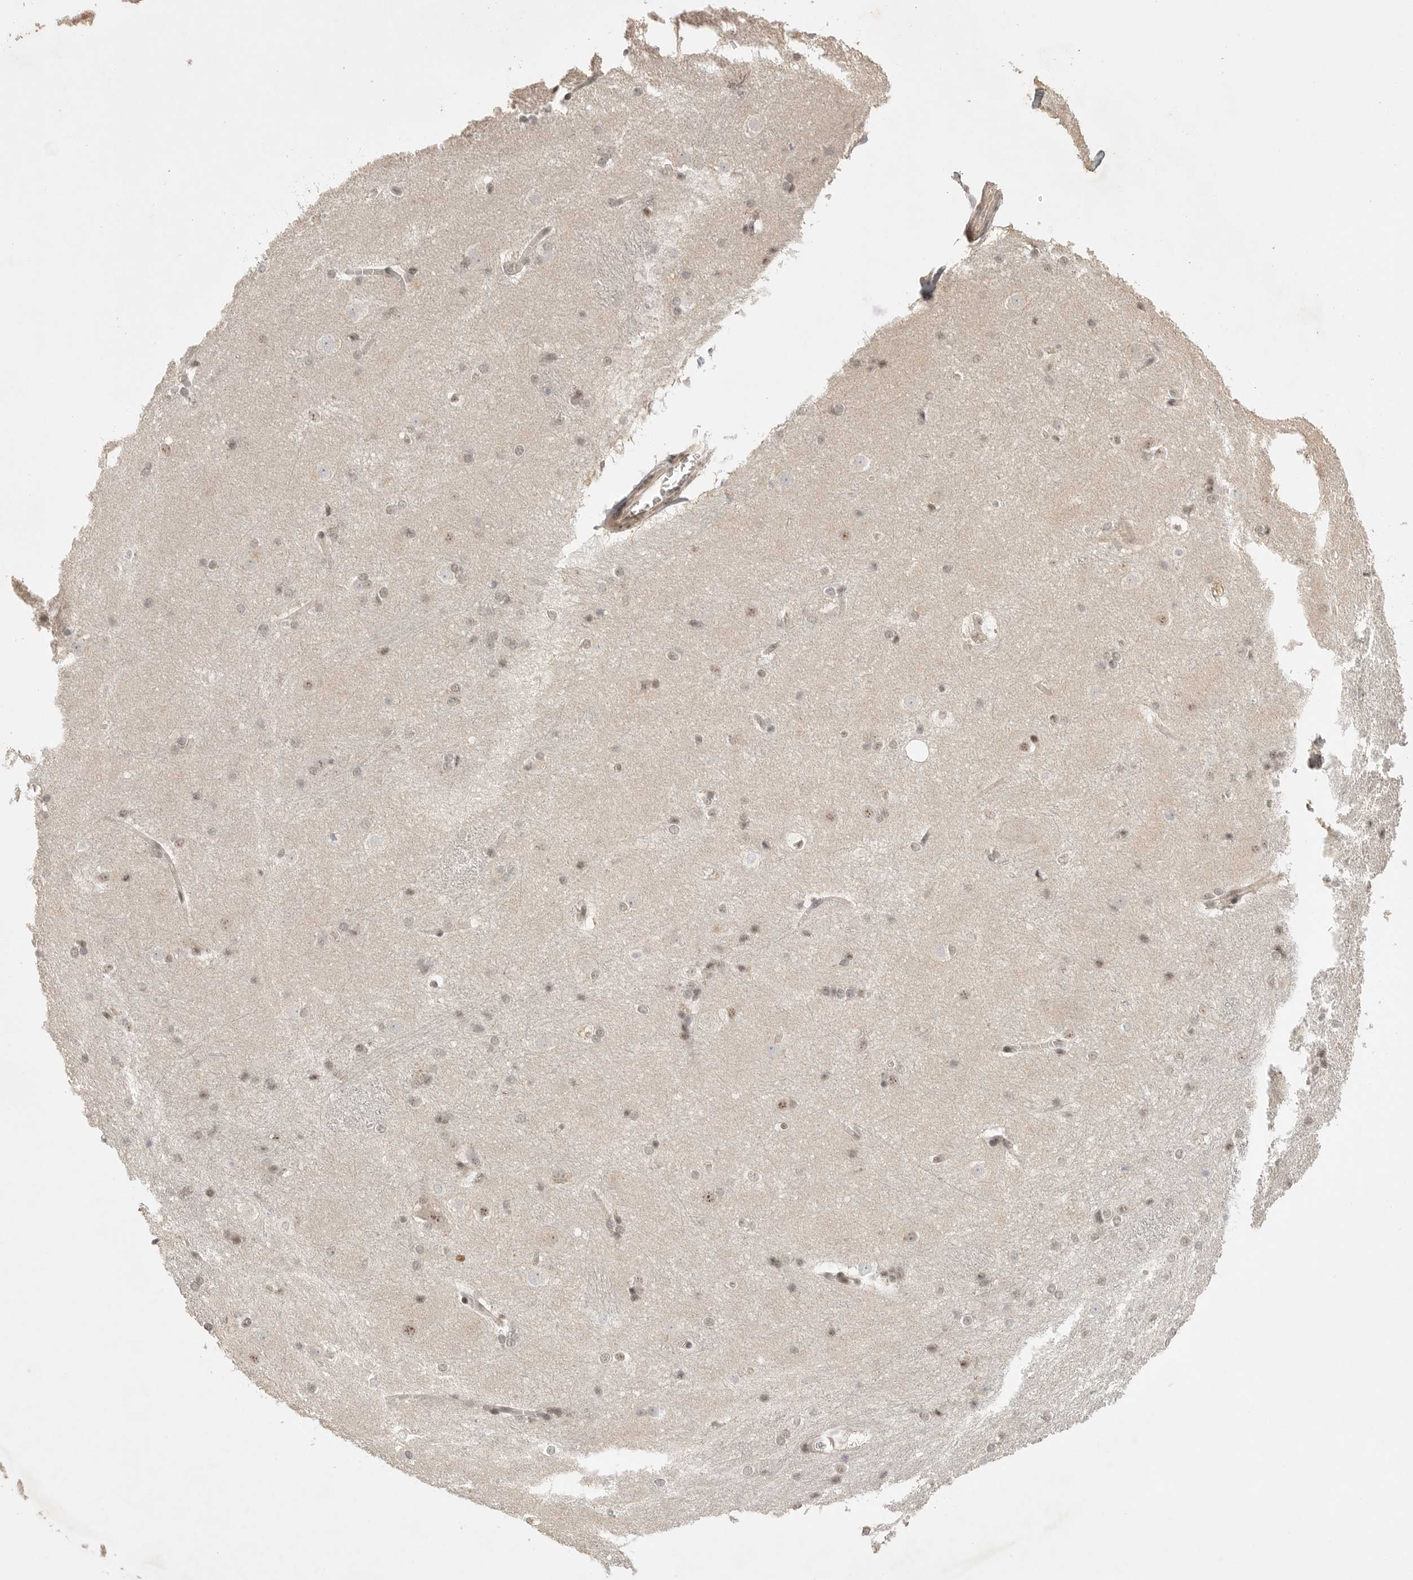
{"staining": {"intensity": "weak", "quantity": "<25%", "location": "nuclear"}, "tissue": "caudate", "cell_type": "Glial cells", "image_type": "normal", "snomed": [{"axis": "morphology", "description": "Normal tissue, NOS"}, {"axis": "topography", "description": "Lateral ventricle wall"}], "caption": "Immunohistochemistry of benign caudate shows no positivity in glial cells.", "gene": "POMP", "patient": {"sex": "female", "age": 19}}